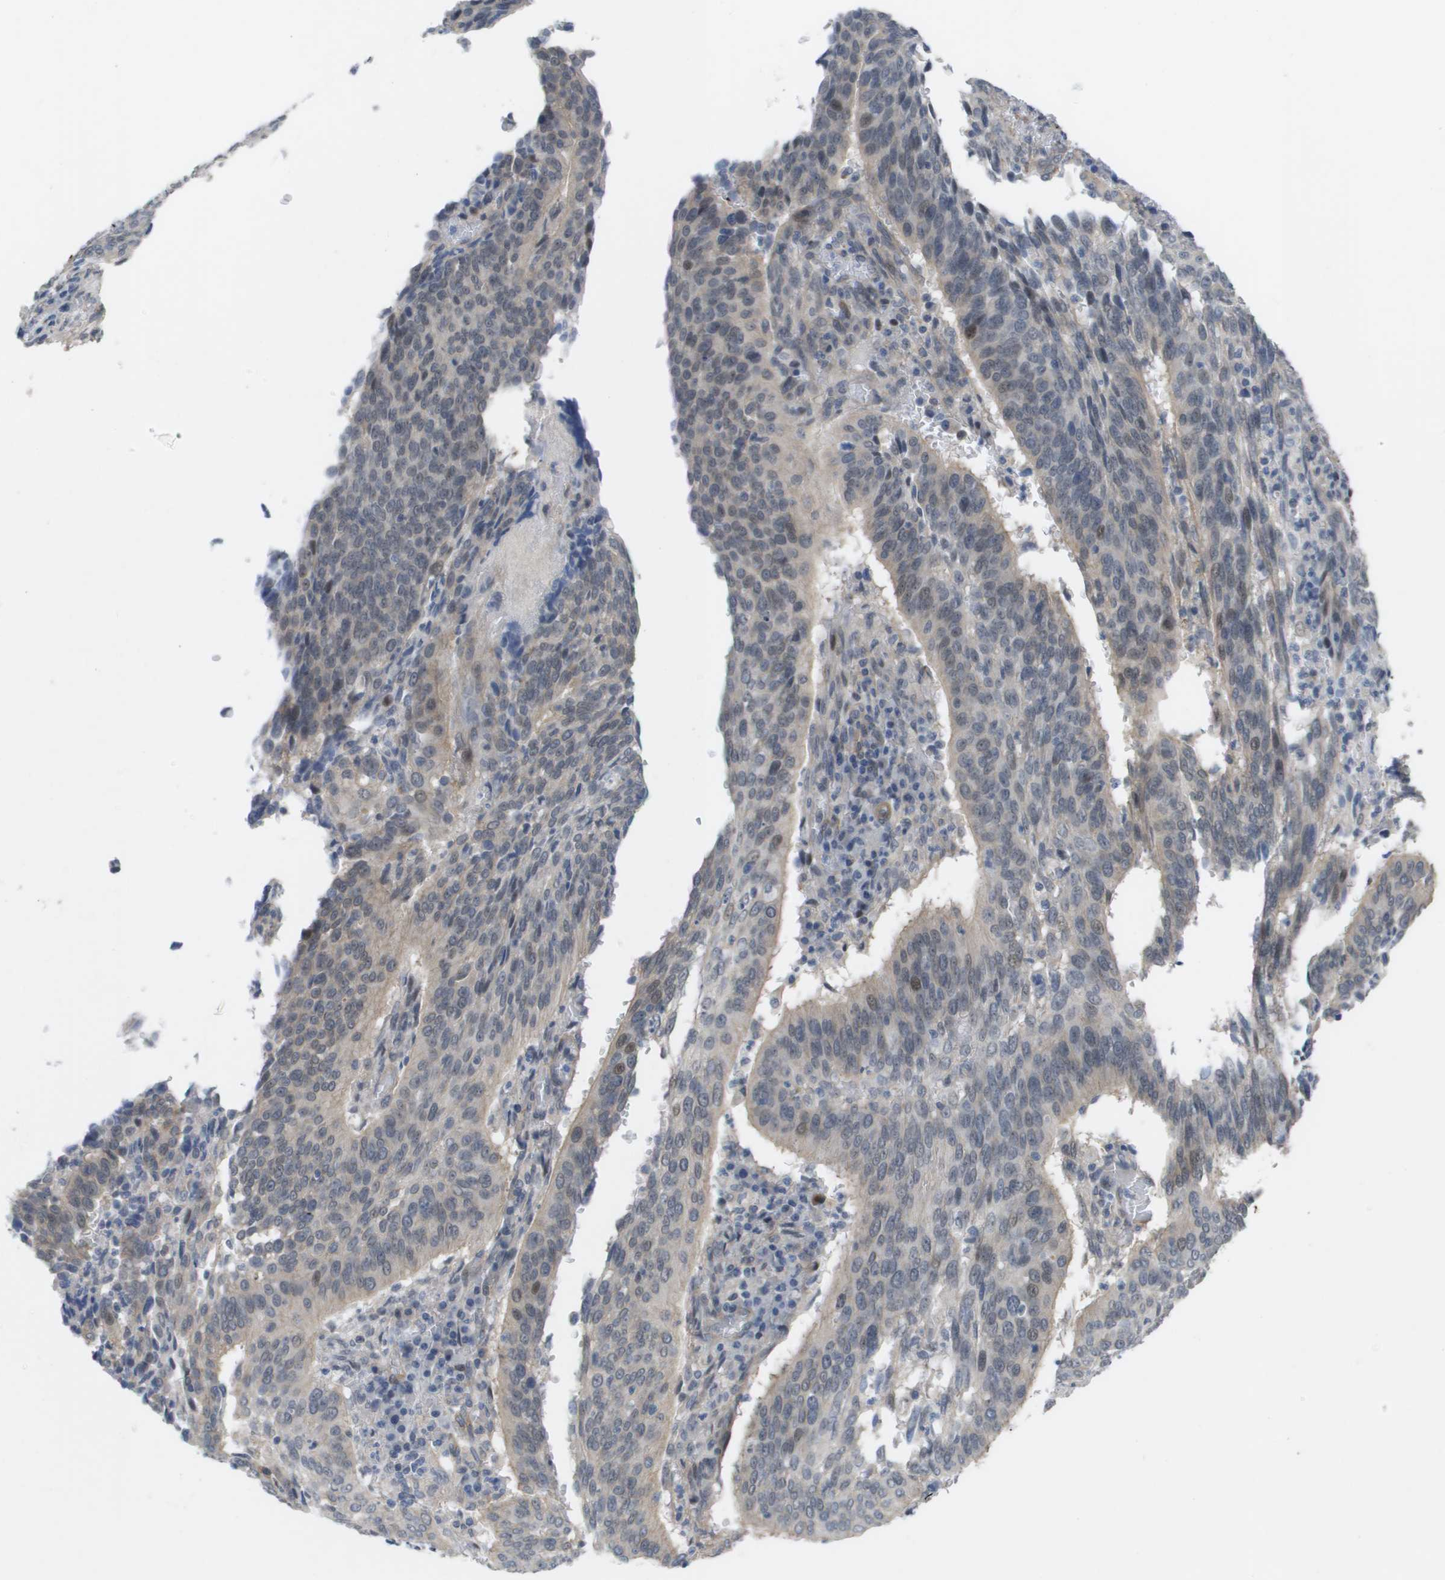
{"staining": {"intensity": "negative", "quantity": "none", "location": "none"}, "tissue": "cervical cancer", "cell_type": "Tumor cells", "image_type": "cancer", "snomed": [{"axis": "morphology", "description": "Normal tissue, NOS"}, {"axis": "morphology", "description": "Squamous cell carcinoma, NOS"}, {"axis": "topography", "description": "Cervix"}], "caption": "Immunohistochemical staining of human cervical cancer (squamous cell carcinoma) exhibits no significant staining in tumor cells.", "gene": "MTARC2", "patient": {"sex": "female", "age": 39}}